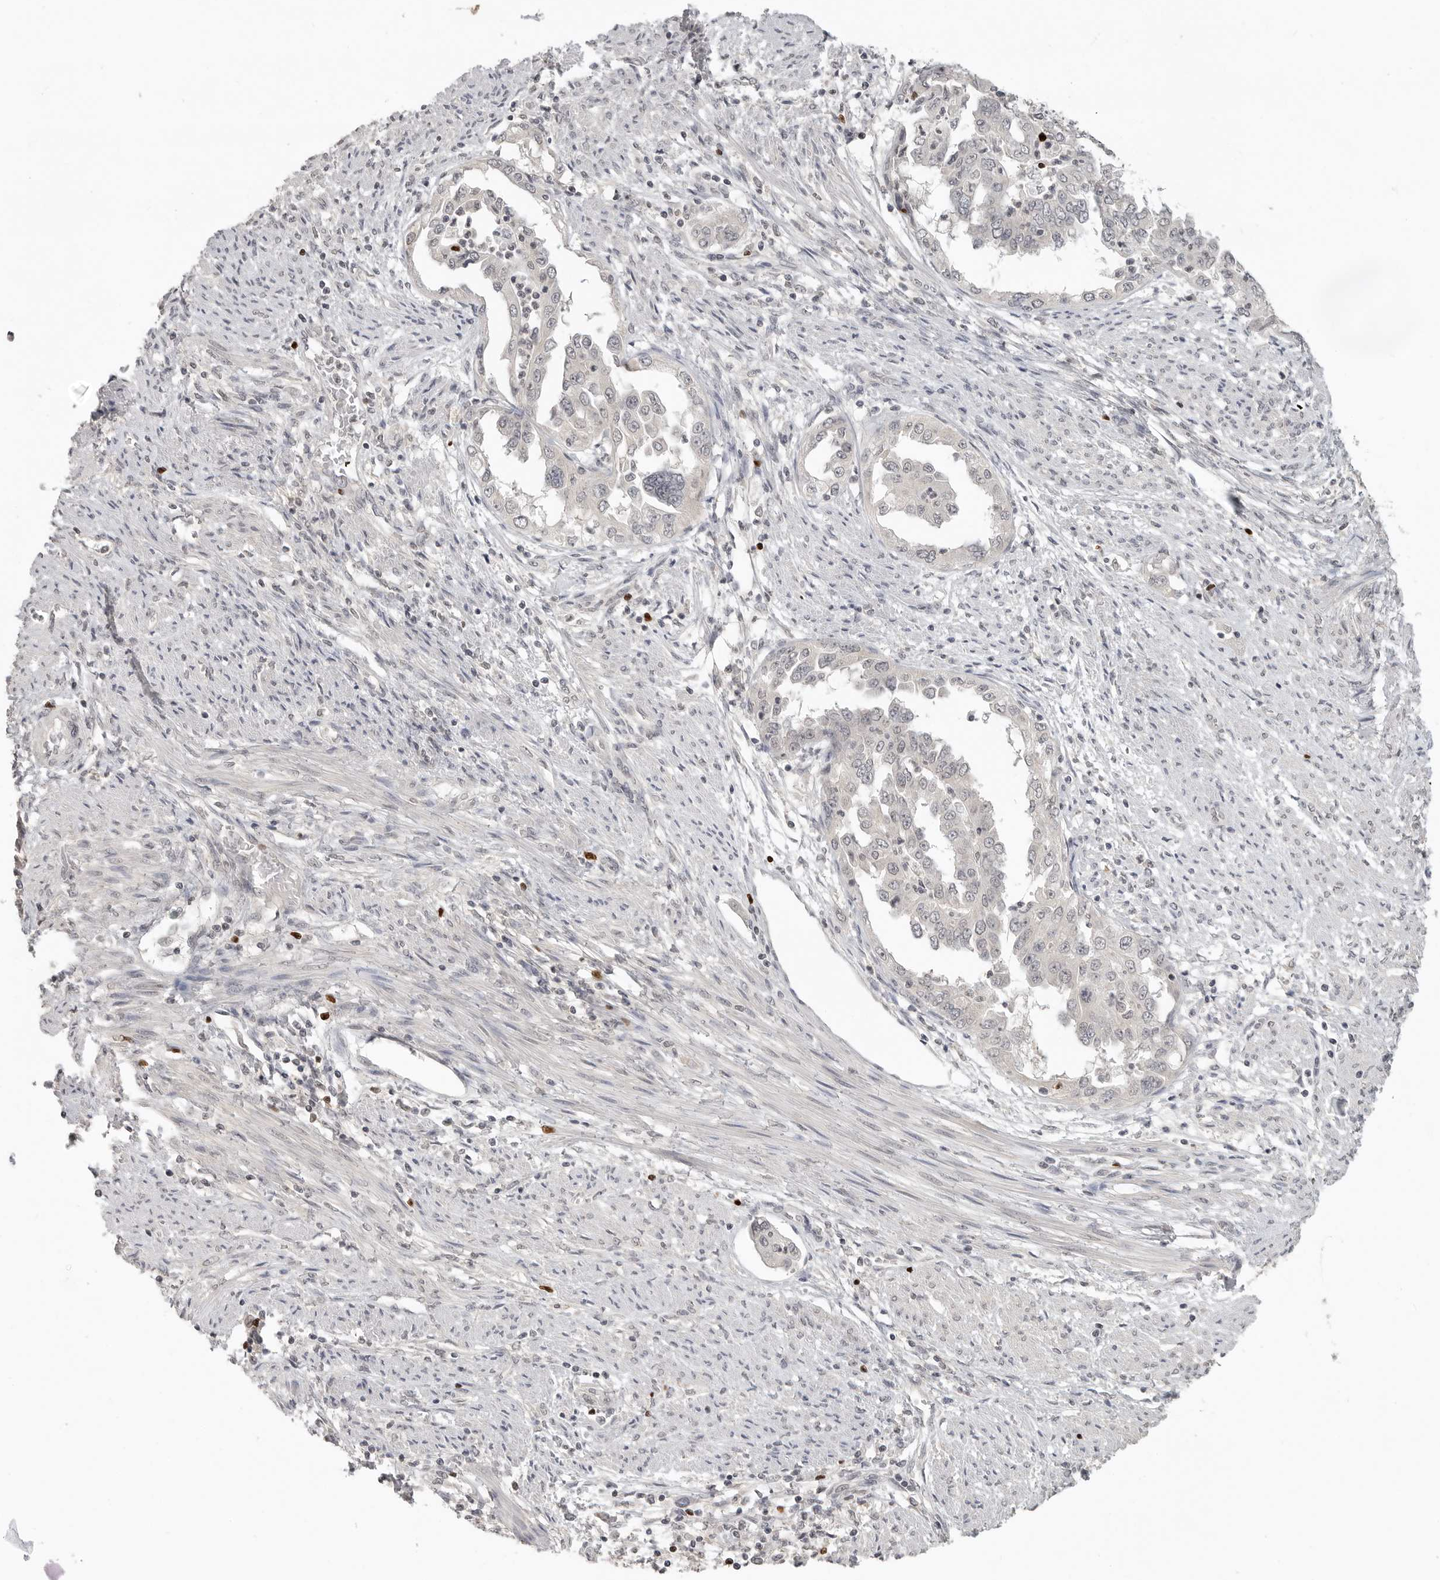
{"staining": {"intensity": "negative", "quantity": "none", "location": "none"}, "tissue": "endometrial cancer", "cell_type": "Tumor cells", "image_type": "cancer", "snomed": [{"axis": "morphology", "description": "Adenocarcinoma, NOS"}, {"axis": "topography", "description": "Endometrium"}], "caption": "A micrograph of human adenocarcinoma (endometrial) is negative for staining in tumor cells.", "gene": "FOXP3", "patient": {"sex": "female", "age": 85}}